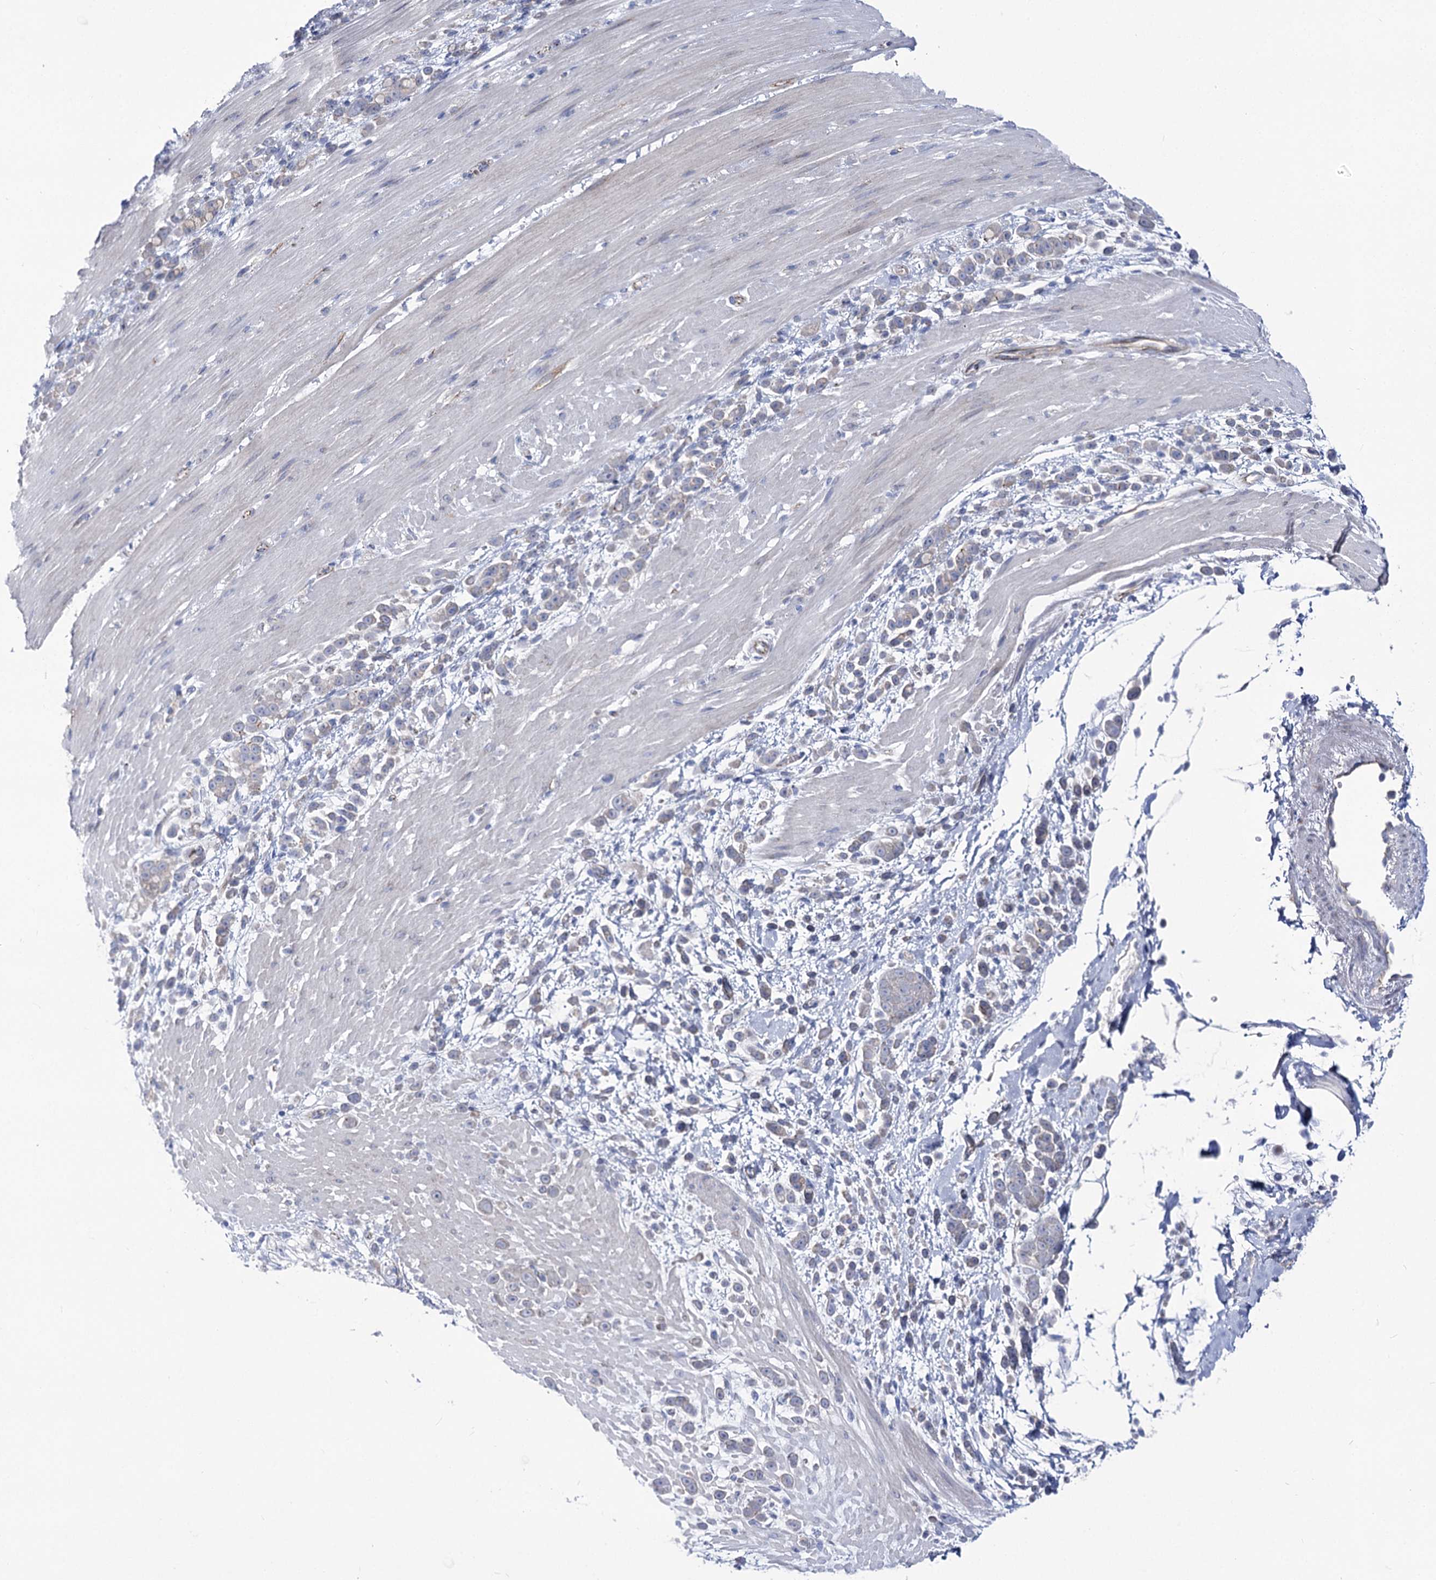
{"staining": {"intensity": "negative", "quantity": "none", "location": "none"}, "tissue": "pancreatic cancer", "cell_type": "Tumor cells", "image_type": "cancer", "snomed": [{"axis": "morphology", "description": "Normal tissue, NOS"}, {"axis": "morphology", "description": "Adenocarcinoma, NOS"}, {"axis": "topography", "description": "Pancreas"}], "caption": "Immunohistochemistry micrograph of neoplastic tissue: human pancreatic cancer stained with DAB (3,3'-diaminobenzidine) shows no significant protein positivity in tumor cells.", "gene": "NRAP", "patient": {"sex": "female", "age": 64}}